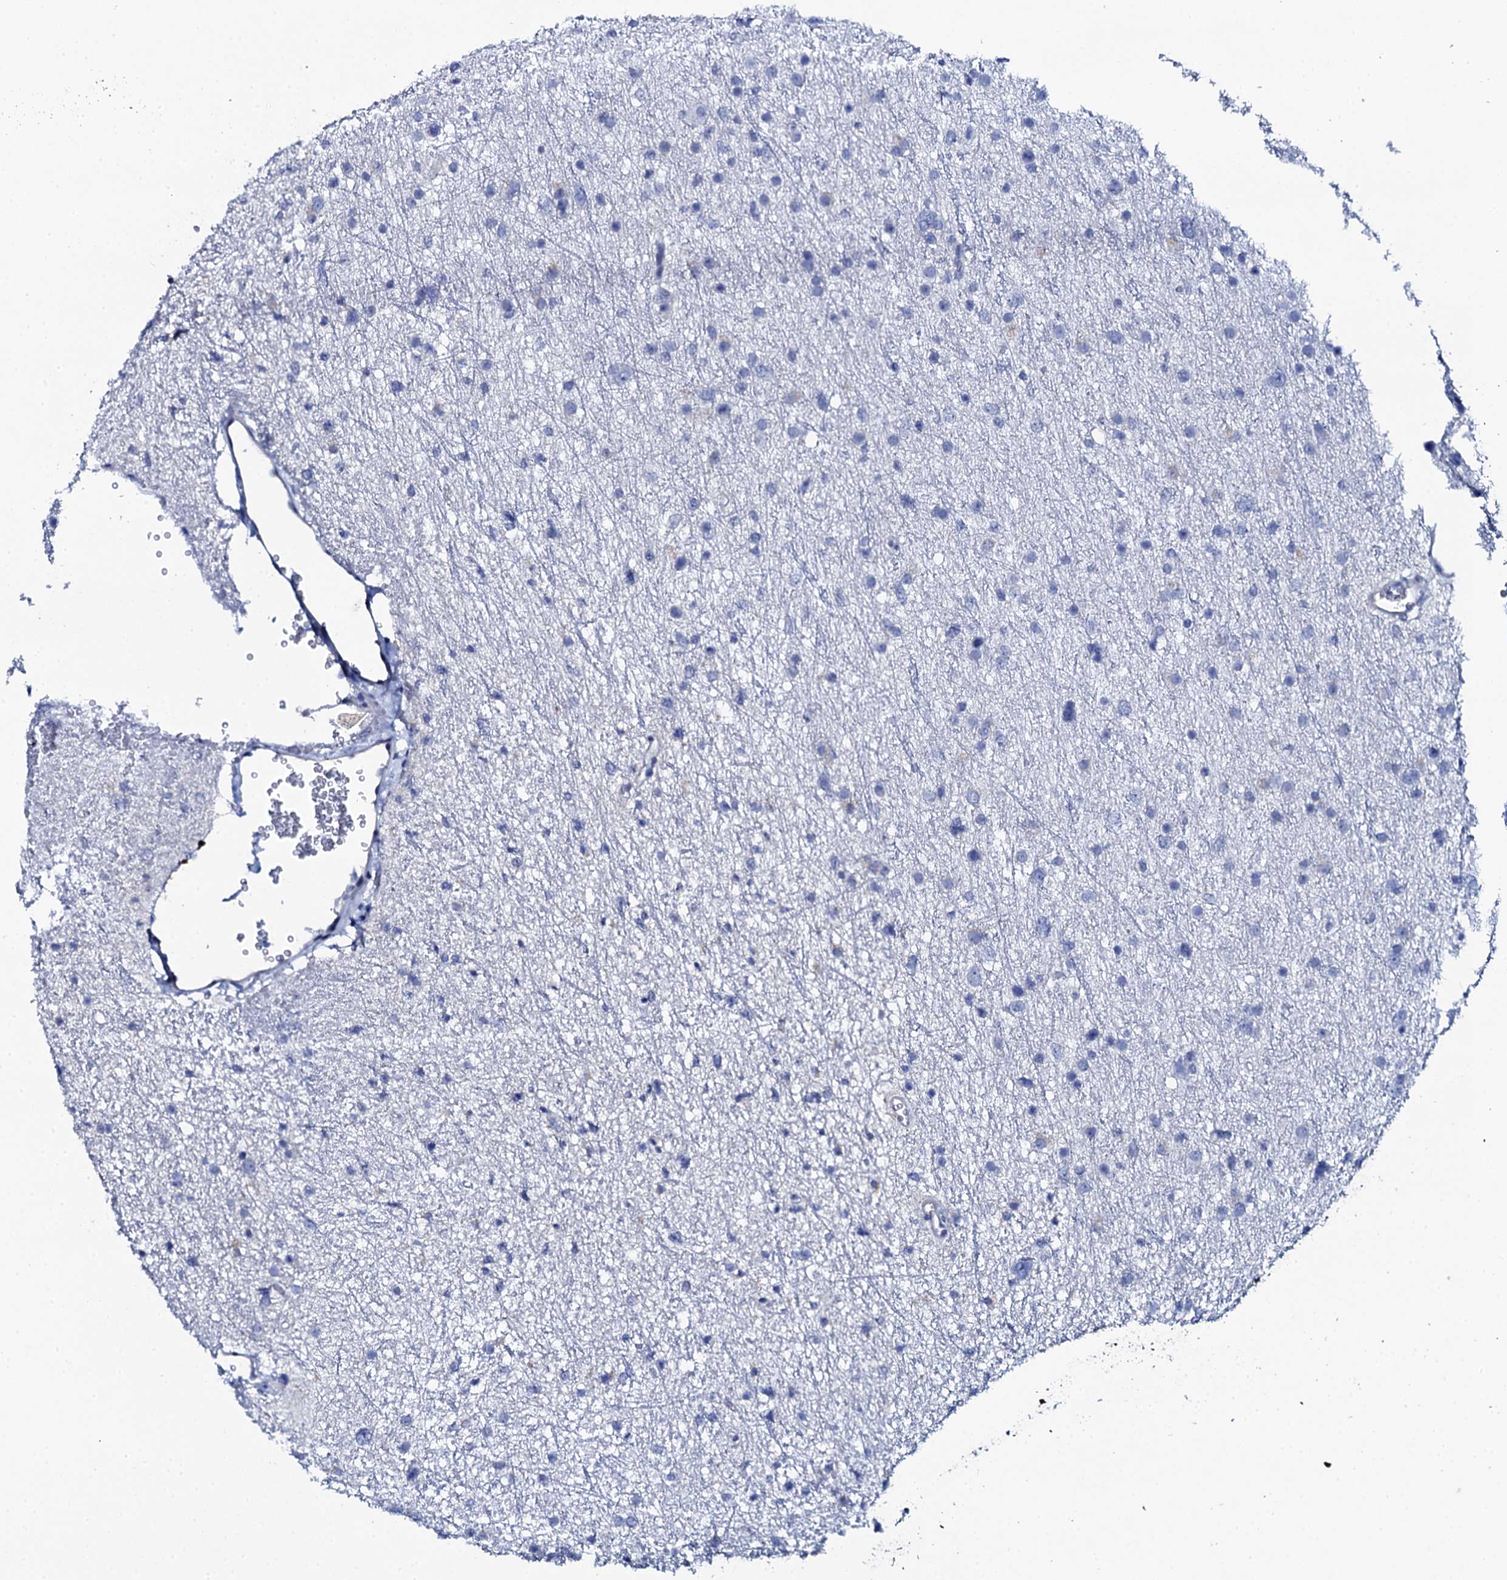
{"staining": {"intensity": "negative", "quantity": "none", "location": "none"}, "tissue": "glioma", "cell_type": "Tumor cells", "image_type": "cancer", "snomed": [{"axis": "morphology", "description": "Glioma, malignant, Low grade"}, {"axis": "topography", "description": "Cerebral cortex"}], "caption": "Photomicrograph shows no significant protein staining in tumor cells of low-grade glioma (malignant).", "gene": "NUDT13", "patient": {"sex": "female", "age": 39}}